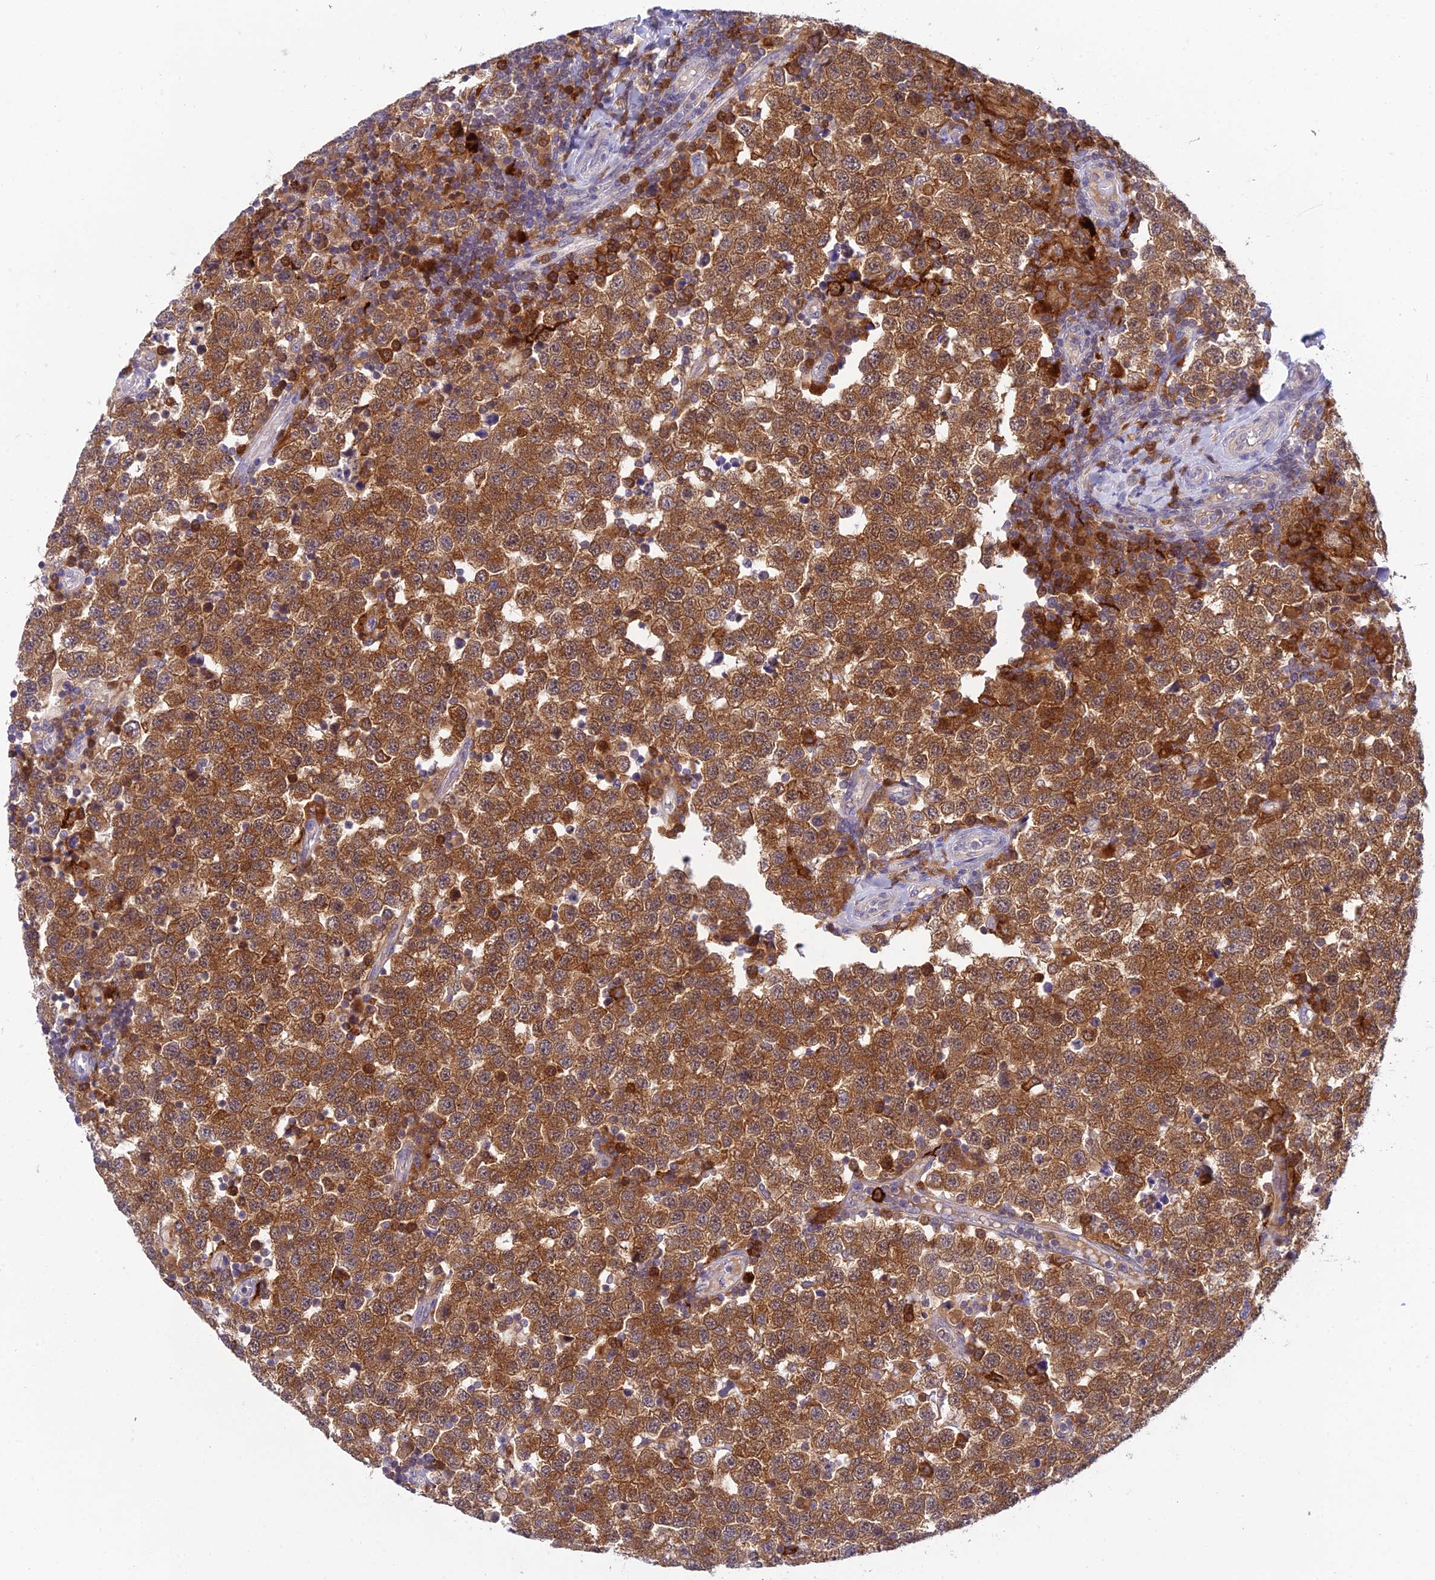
{"staining": {"intensity": "moderate", "quantity": ">75%", "location": "cytoplasmic/membranous"}, "tissue": "testis cancer", "cell_type": "Tumor cells", "image_type": "cancer", "snomed": [{"axis": "morphology", "description": "Seminoma, NOS"}, {"axis": "topography", "description": "Testis"}], "caption": "Immunohistochemical staining of testis cancer (seminoma) exhibits medium levels of moderate cytoplasmic/membranous protein positivity in approximately >75% of tumor cells.", "gene": "UBE2G1", "patient": {"sex": "male", "age": 34}}